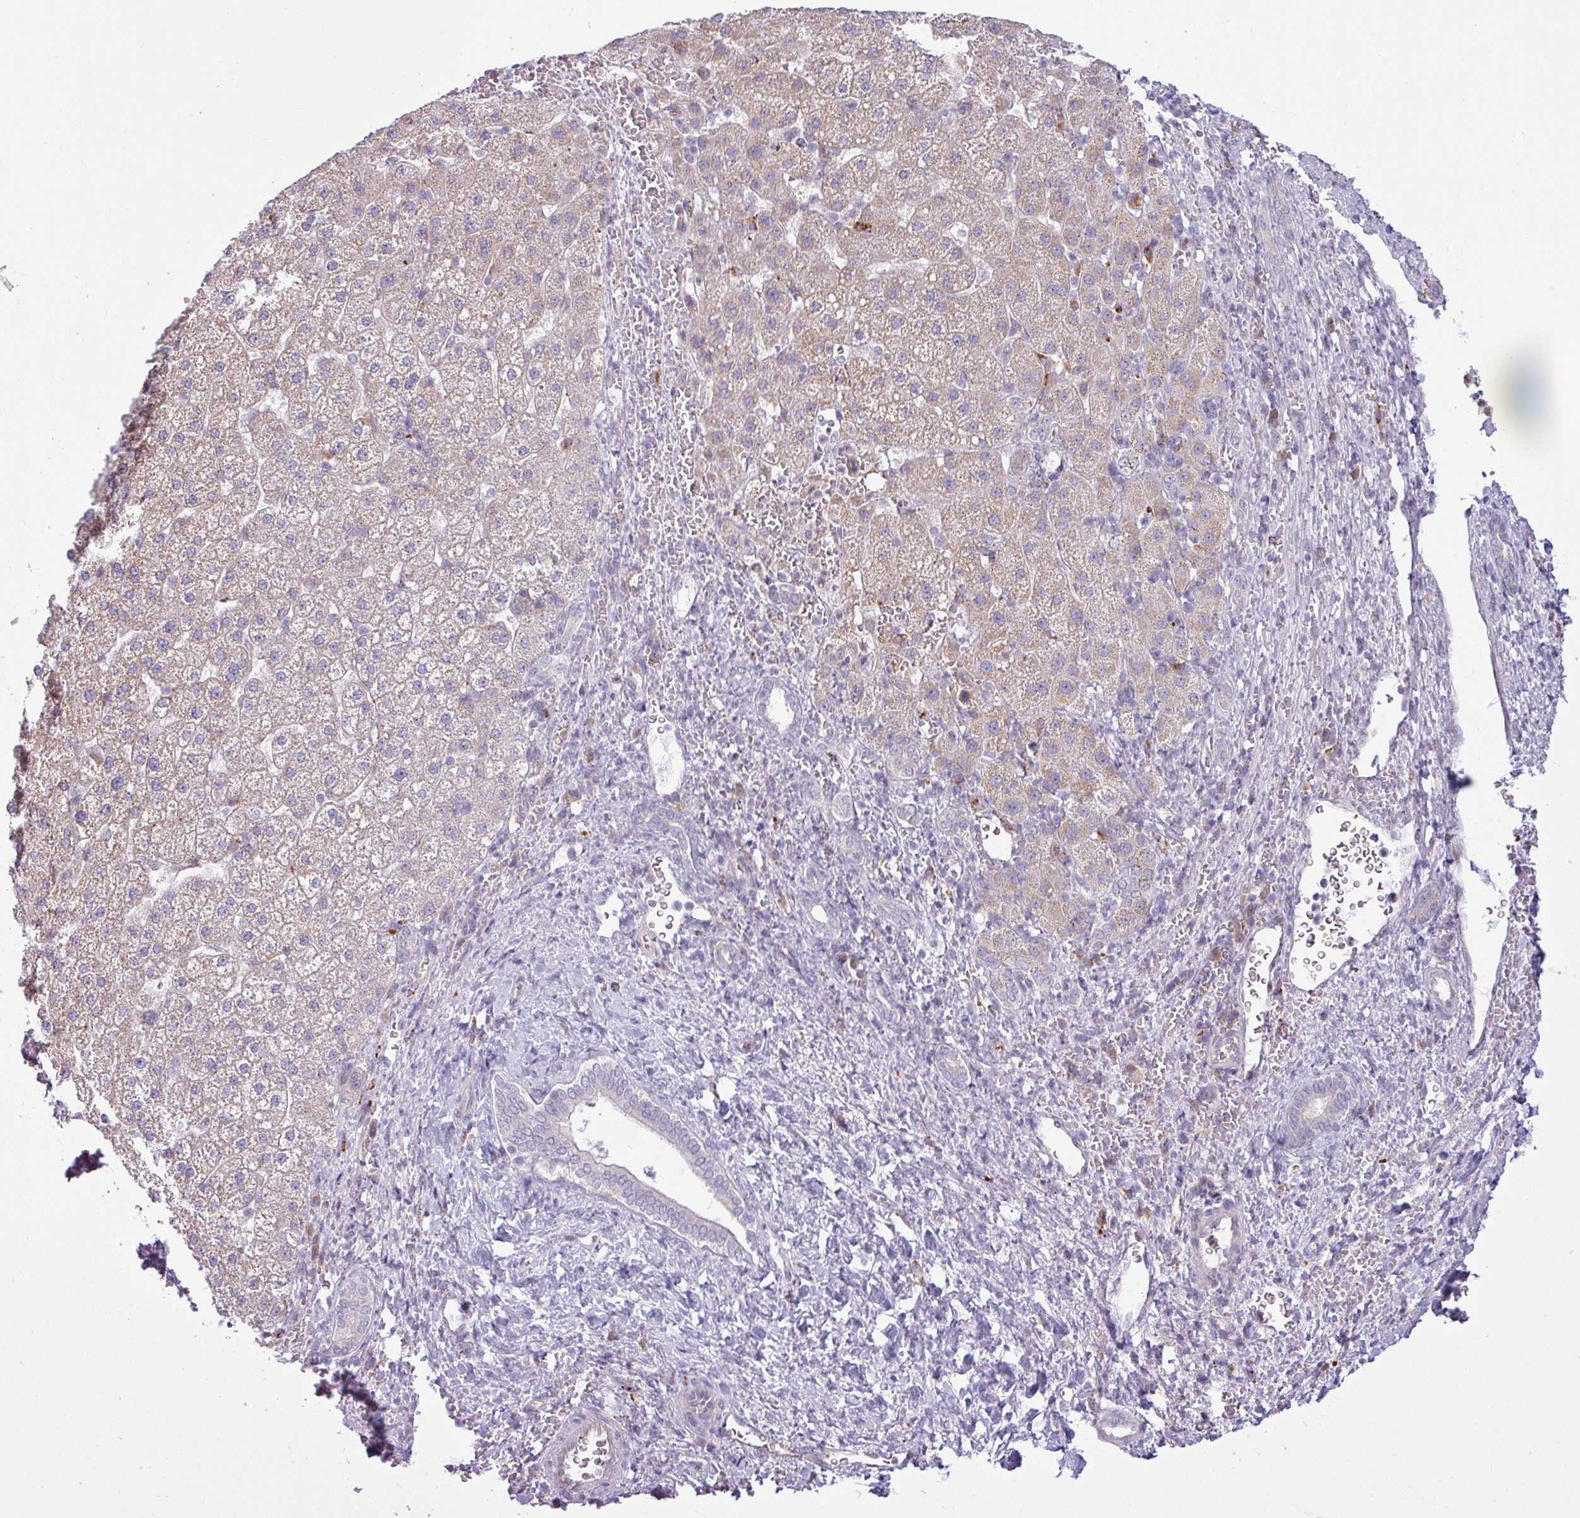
{"staining": {"intensity": "weak", "quantity": "25%-75%", "location": "cytoplasmic/membranous"}, "tissue": "liver cancer", "cell_type": "Tumor cells", "image_type": "cancer", "snomed": [{"axis": "morphology", "description": "Carcinoma, Hepatocellular, NOS"}, {"axis": "topography", "description": "Liver"}], "caption": "This is a photomicrograph of immunohistochemistry (IHC) staining of liver hepatocellular carcinoma, which shows weak expression in the cytoplasmic/membranous of tumor cells.", "gene": "CCDC144A", "patient": {"sex": "male", "age": 57}}